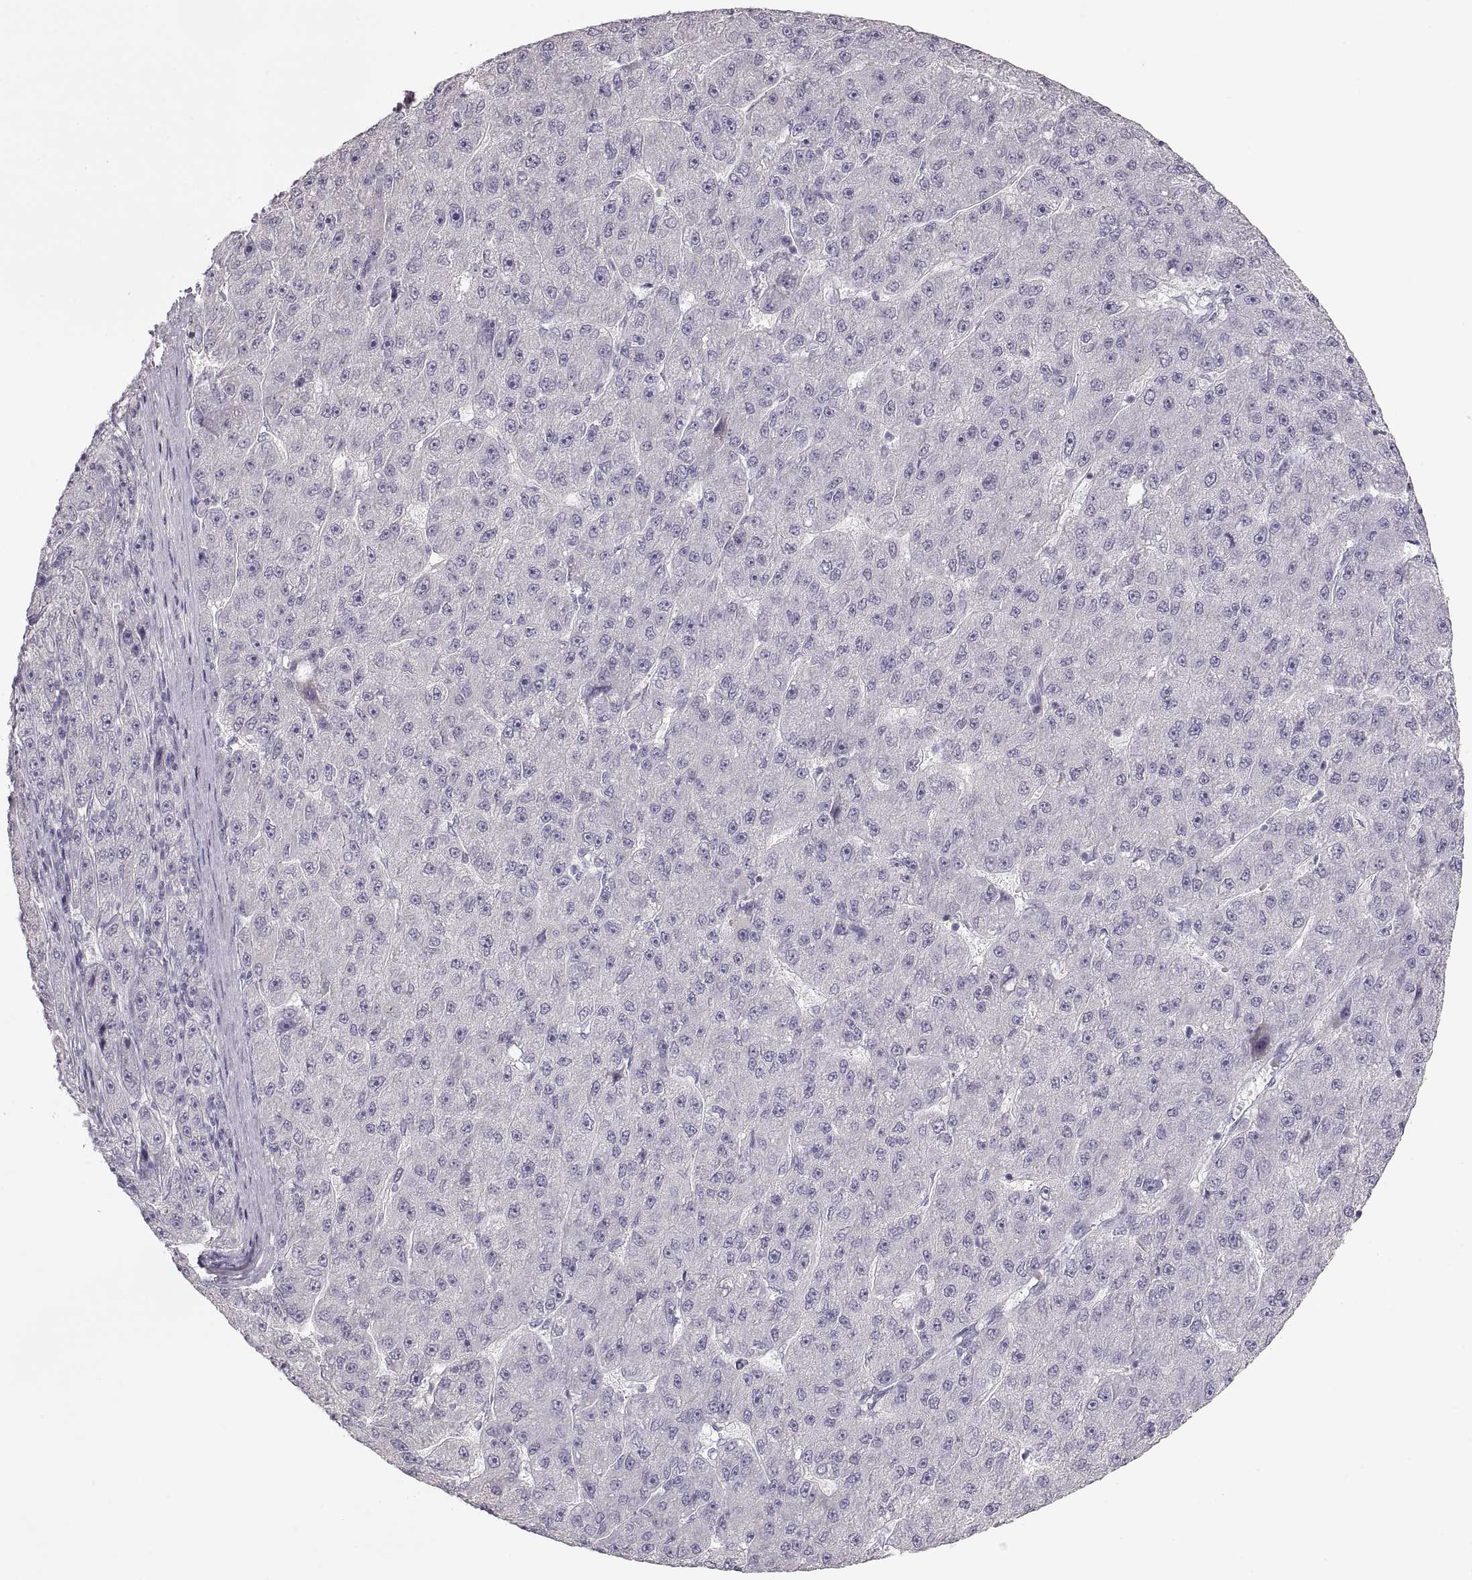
{"staining": {"intensity": "negative", "quantity": "none", "location": "none"}, "tissue": "liver cancer", "cell_type": "Tumor cells", "image_type": "cancer", "snomed": [{"axis": "morphology", "description": "Carcinoma, Hepatocellular, NOS"}, {"axis": "topography", "description": "Liver"}], "caption": "This is a histopathology image of IHC staining of liver cancer, which shows no expression in tumor cells.", "gene": "PCSK2", "patient": {"sex": "male", "age": 67}}